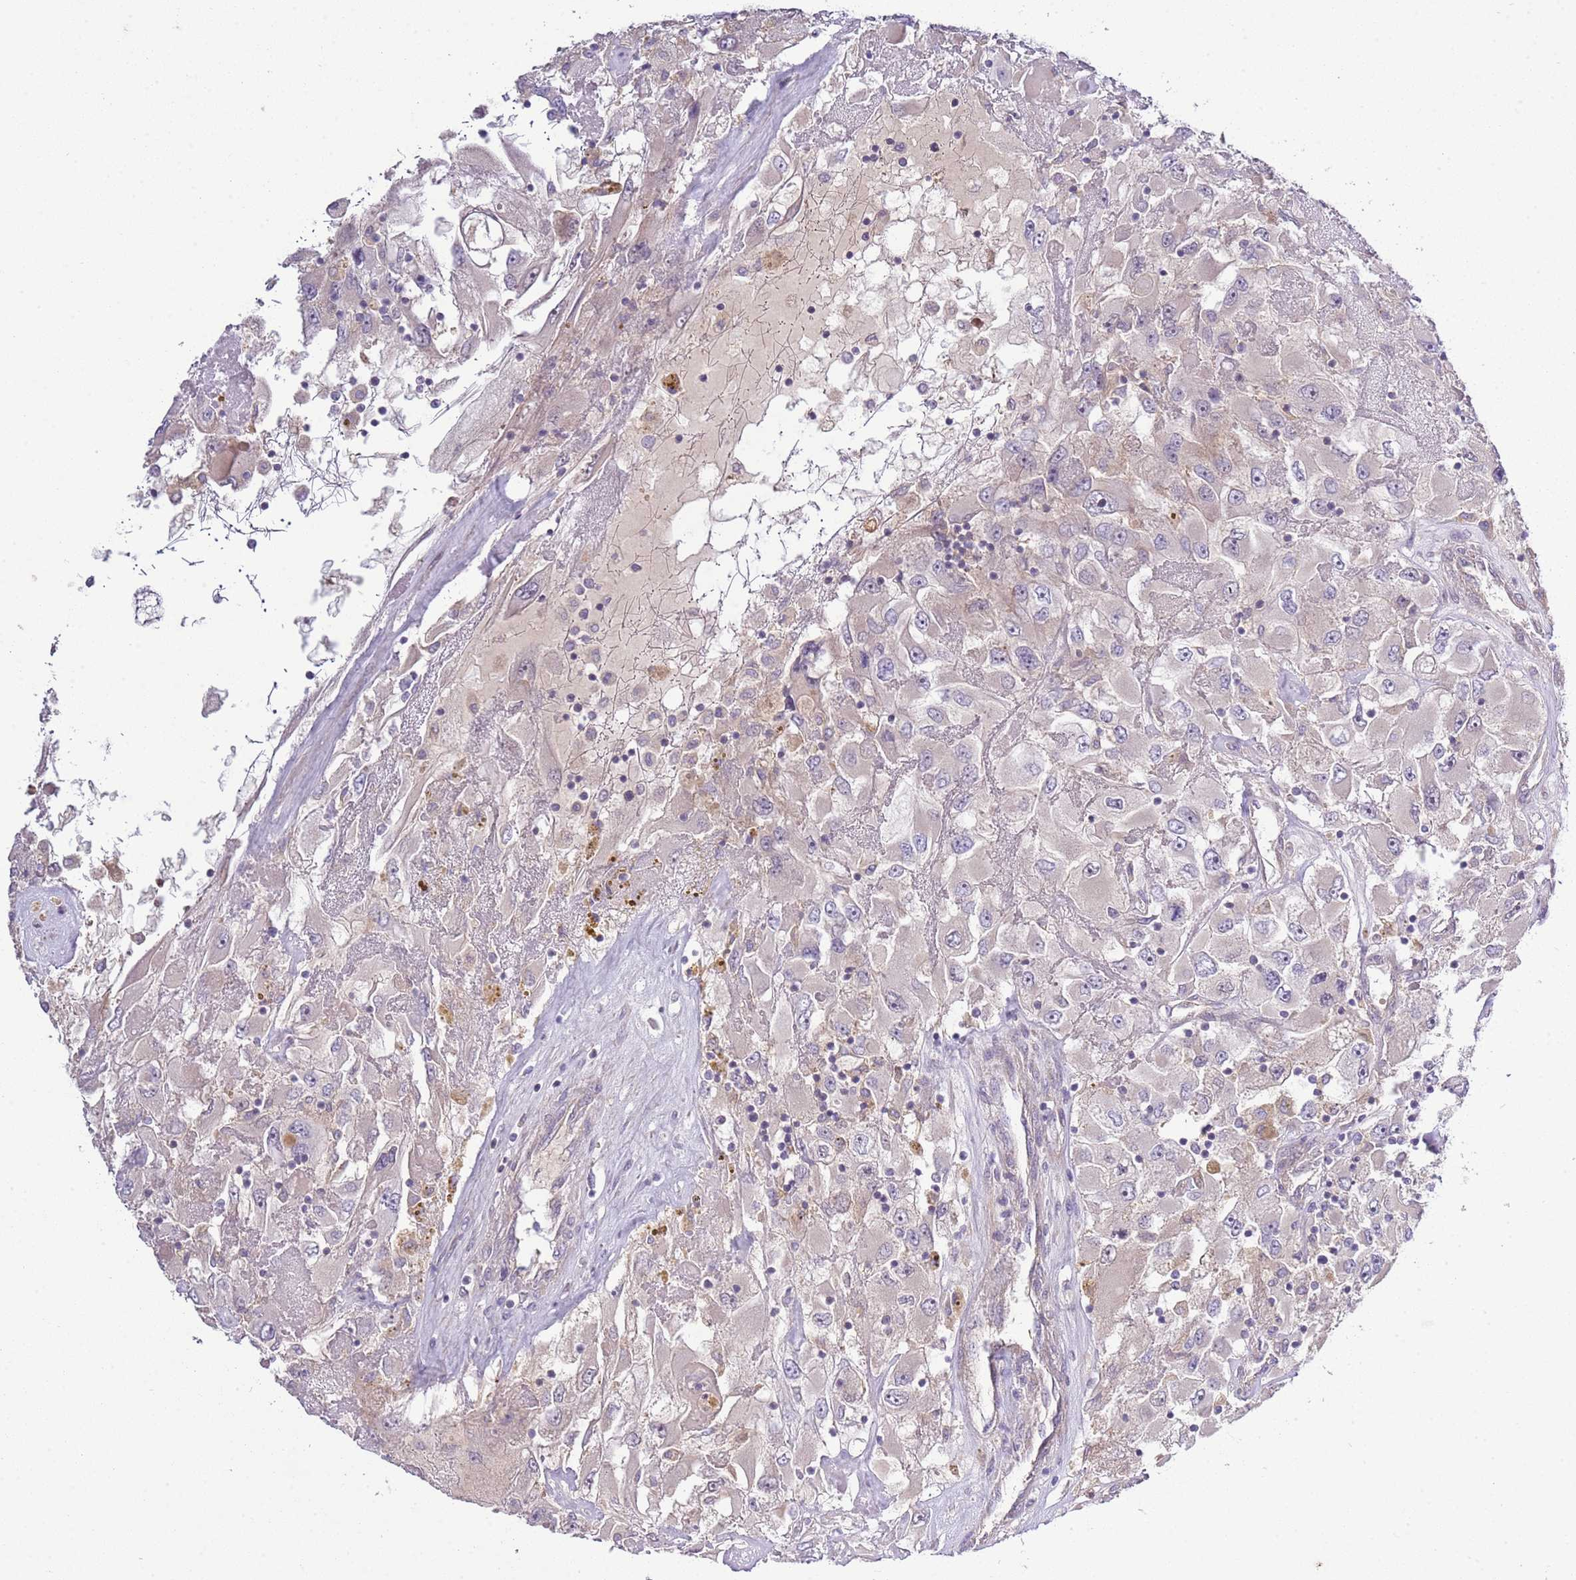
{"staining": {"intensity": "negative", "quantity": "none", "location": "none"}, "tissue": "renal cancer", "cell_type": "Tumor cells", "image_type": "cancer", "snomed": [{"axis": "morphology", "description": "Adenocarcinoma, NOS"}, {"axis": "topography", "description": "Kidney"}], "caption": "Protein analysis of renal adenocarcinoma shows no significant positivity in tumor cells. (Stains: DAB (3,3'-diaminobenzidine) immunohistochemistry (IHC) with hematoxylin counter stain, Microscopy: brightfield microscopy at high magnification).", "gene": "GNL1", "patient": {"sex": "female", "age": 52}}